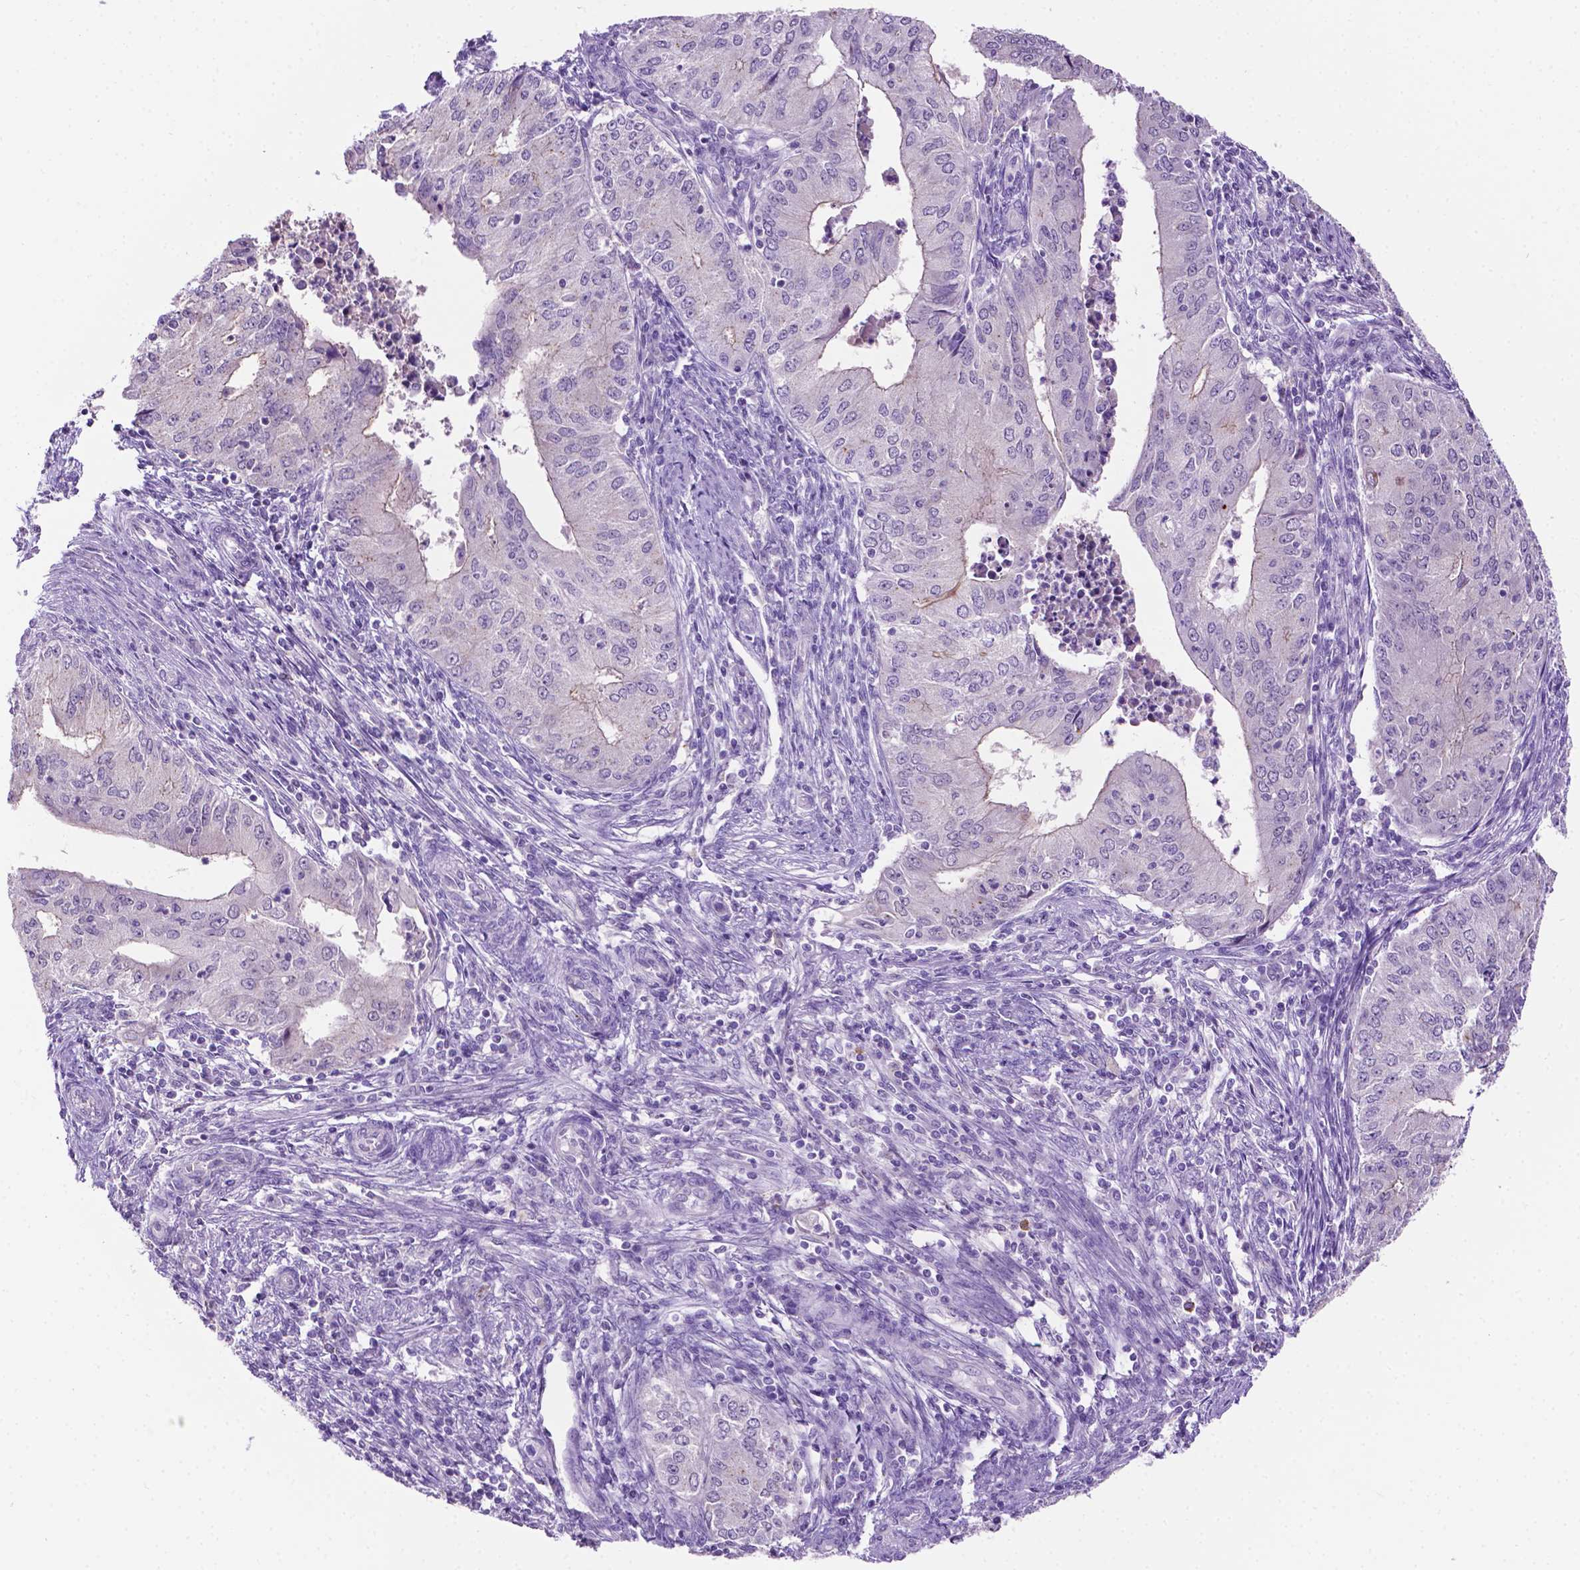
{"staining": {"intensity": "negative", "quantity": "none", "location": "none"}, "tissue": "endometrial cancer", "cell_type": "Tumor cells", "image_type": "cancer", "snomed": [{"axis": "morphology", "description": "Adenocarcinoma, NOS"}, {"axis": "topography", "description": "Endometrium"}], "caption": "There is no significant expression in tumor cells of endometrial adenocarcinoma. Brightfield microscopy of IHC stained with DAB (3,3'-diaminobenzidine) (brown) and hematoxylin (blue), captured at high magnification.", "gene": "MMP27", "patient": {"sex": "female", "age": 50}}